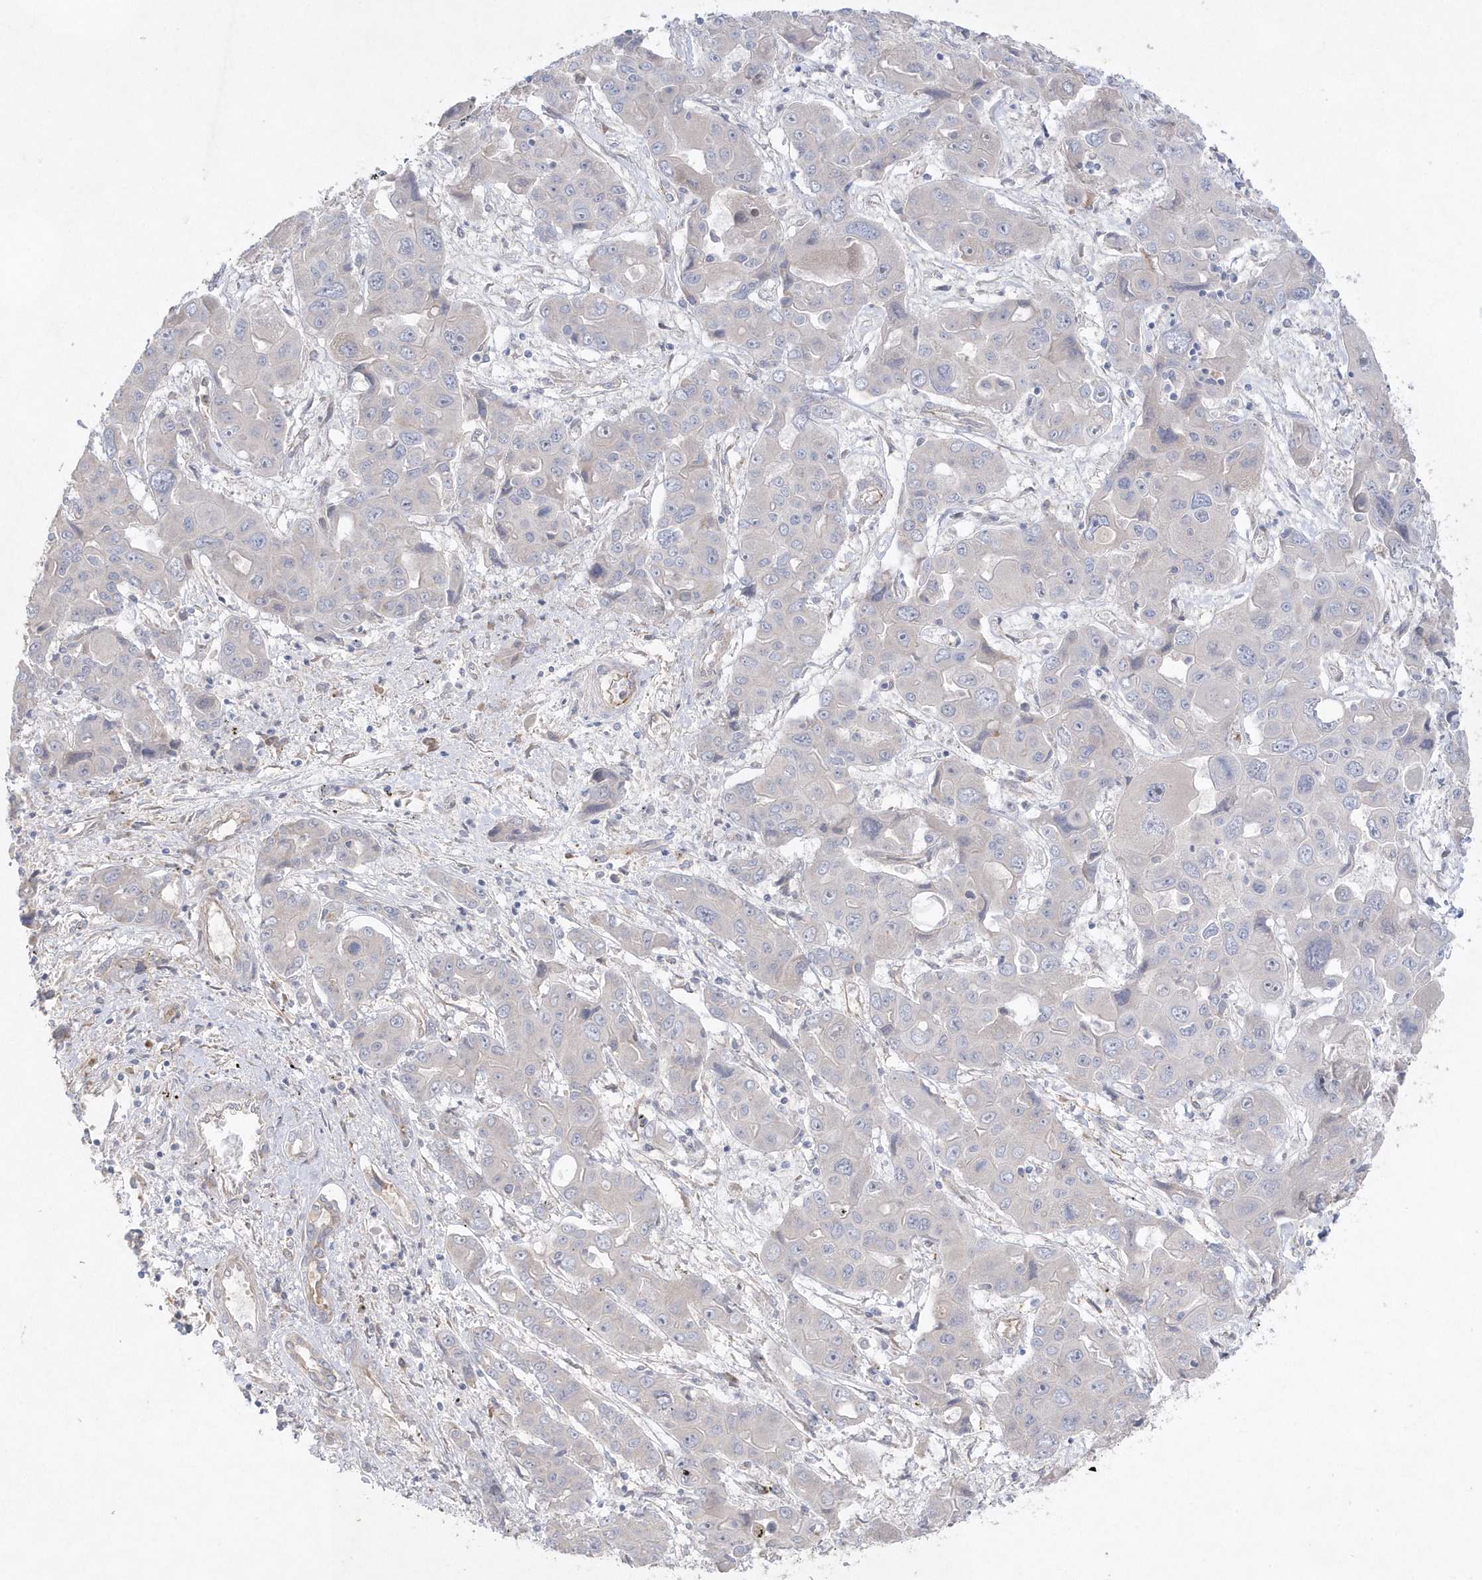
{"staining": {"intensity": "negative", "quantity": "none", "location": "none"}, "tissue": "liver cancer", "cell_type": "Tumor cells", "image_type": "cancer", "snomed": [{"axis": "morphology", "description": "Cholangiocarcinoma"}, {"axis": "topography", "description": "Liver"}], "caption": "High power microscopy image of an immunohistochemistry (IHC) image of liver cancer, revealing no significant expression in tumor cells.", "gene": "TMEM132B", "patient": {"sex": "male", "age": 67}}